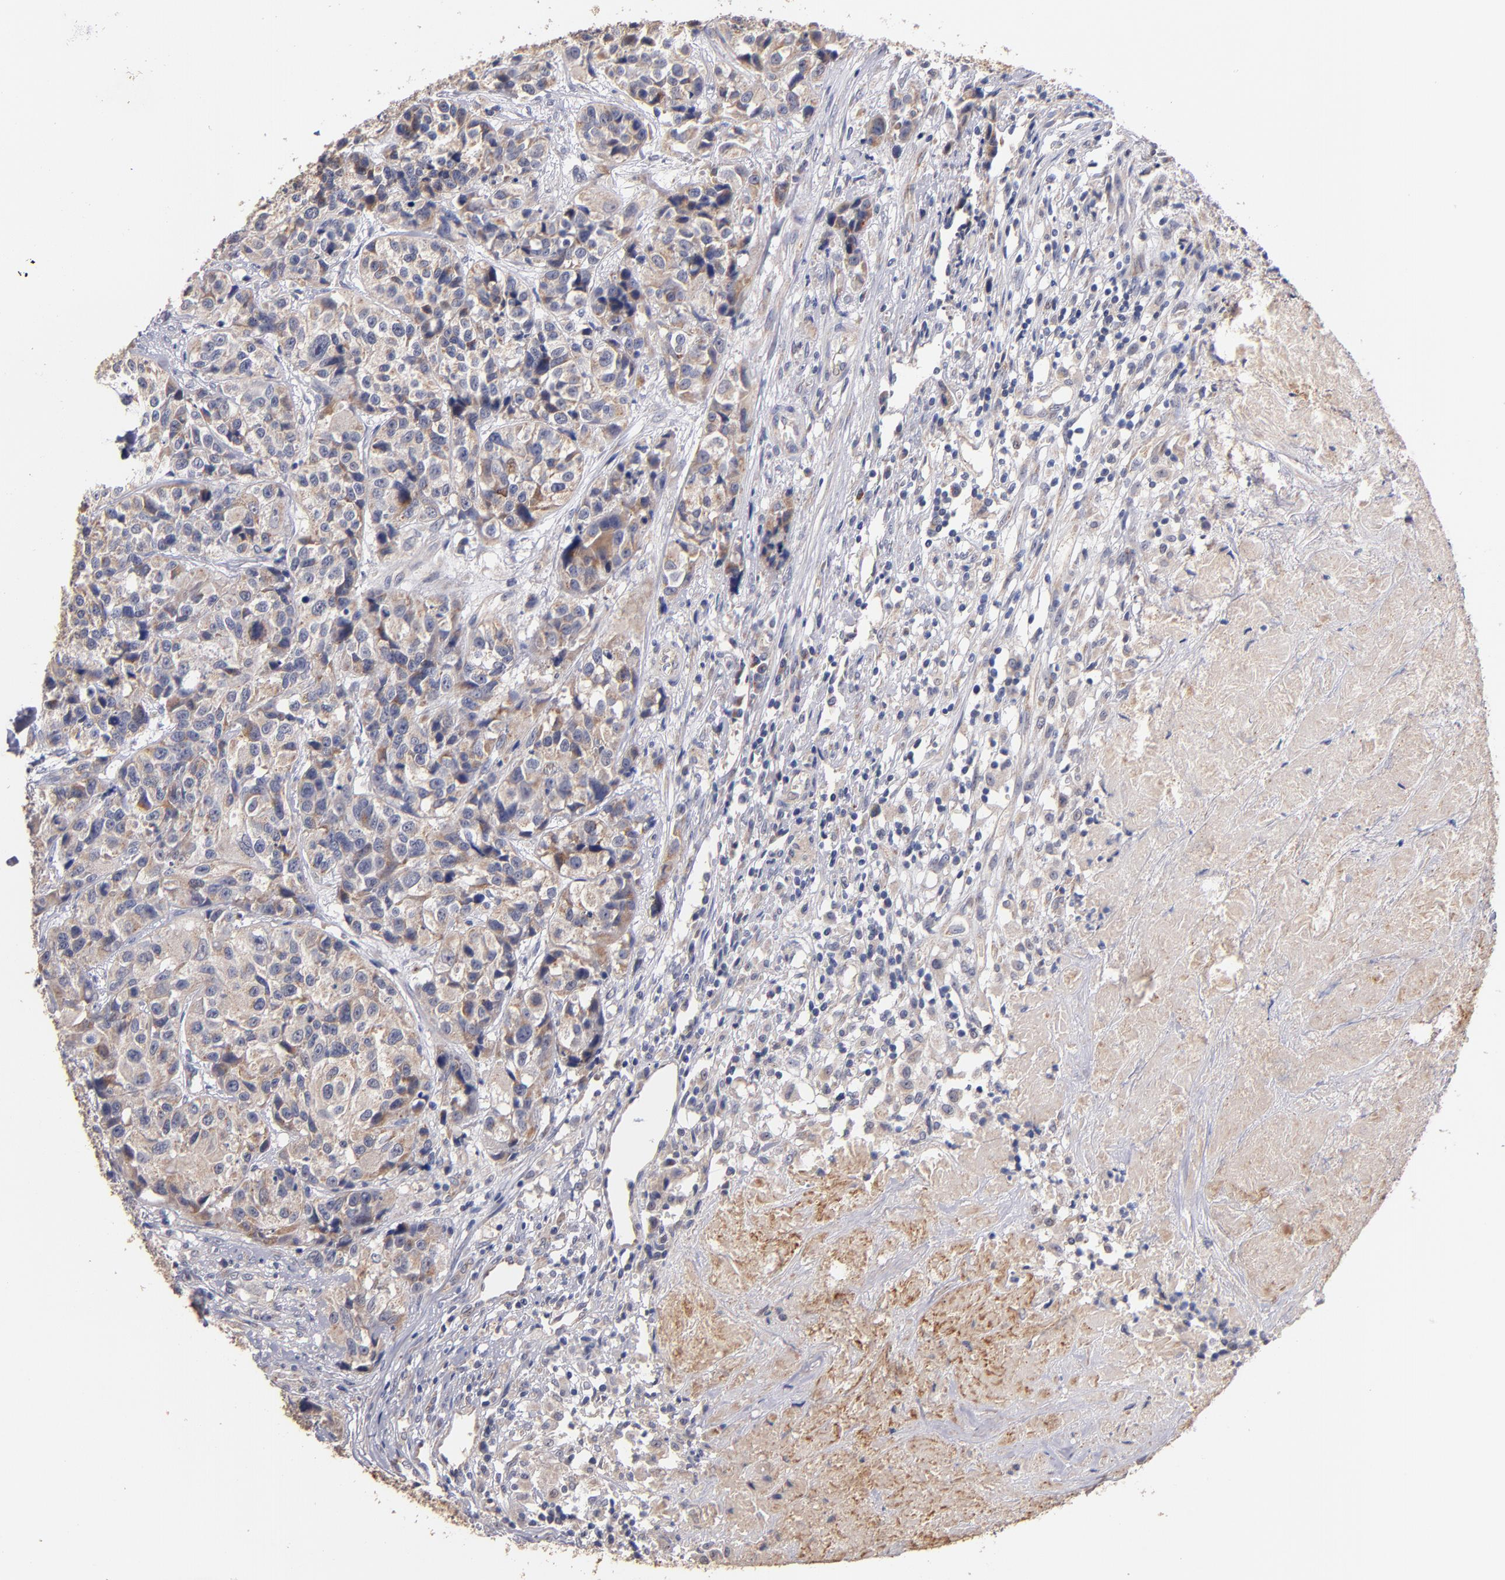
{"staining": {"intensity": "weak", "quantity": ">75%", "location": "cytoplasmic/membranous"}, "tissue": "urothelial cancer", "cell_type": "Tumor cells", "image_type": "cancer", "snomed": [{"axis": "morphology", "description": "Urothelial carcinoma, High grade"}, {"axis": "topography", "description": "Urinary bladder"}], "caption": "Urothelial cancer stained for a protein shows weak cytoplasmic/membranous positivity in tumor cells. (Stains: DAB (3,3'-diaminobenzidine) in brown, nuclei in blue, Microscopy: brightfield microscopy at high magnification).", "gene": "DIABLO", "patient": {"sex": "female", "age": 81}}